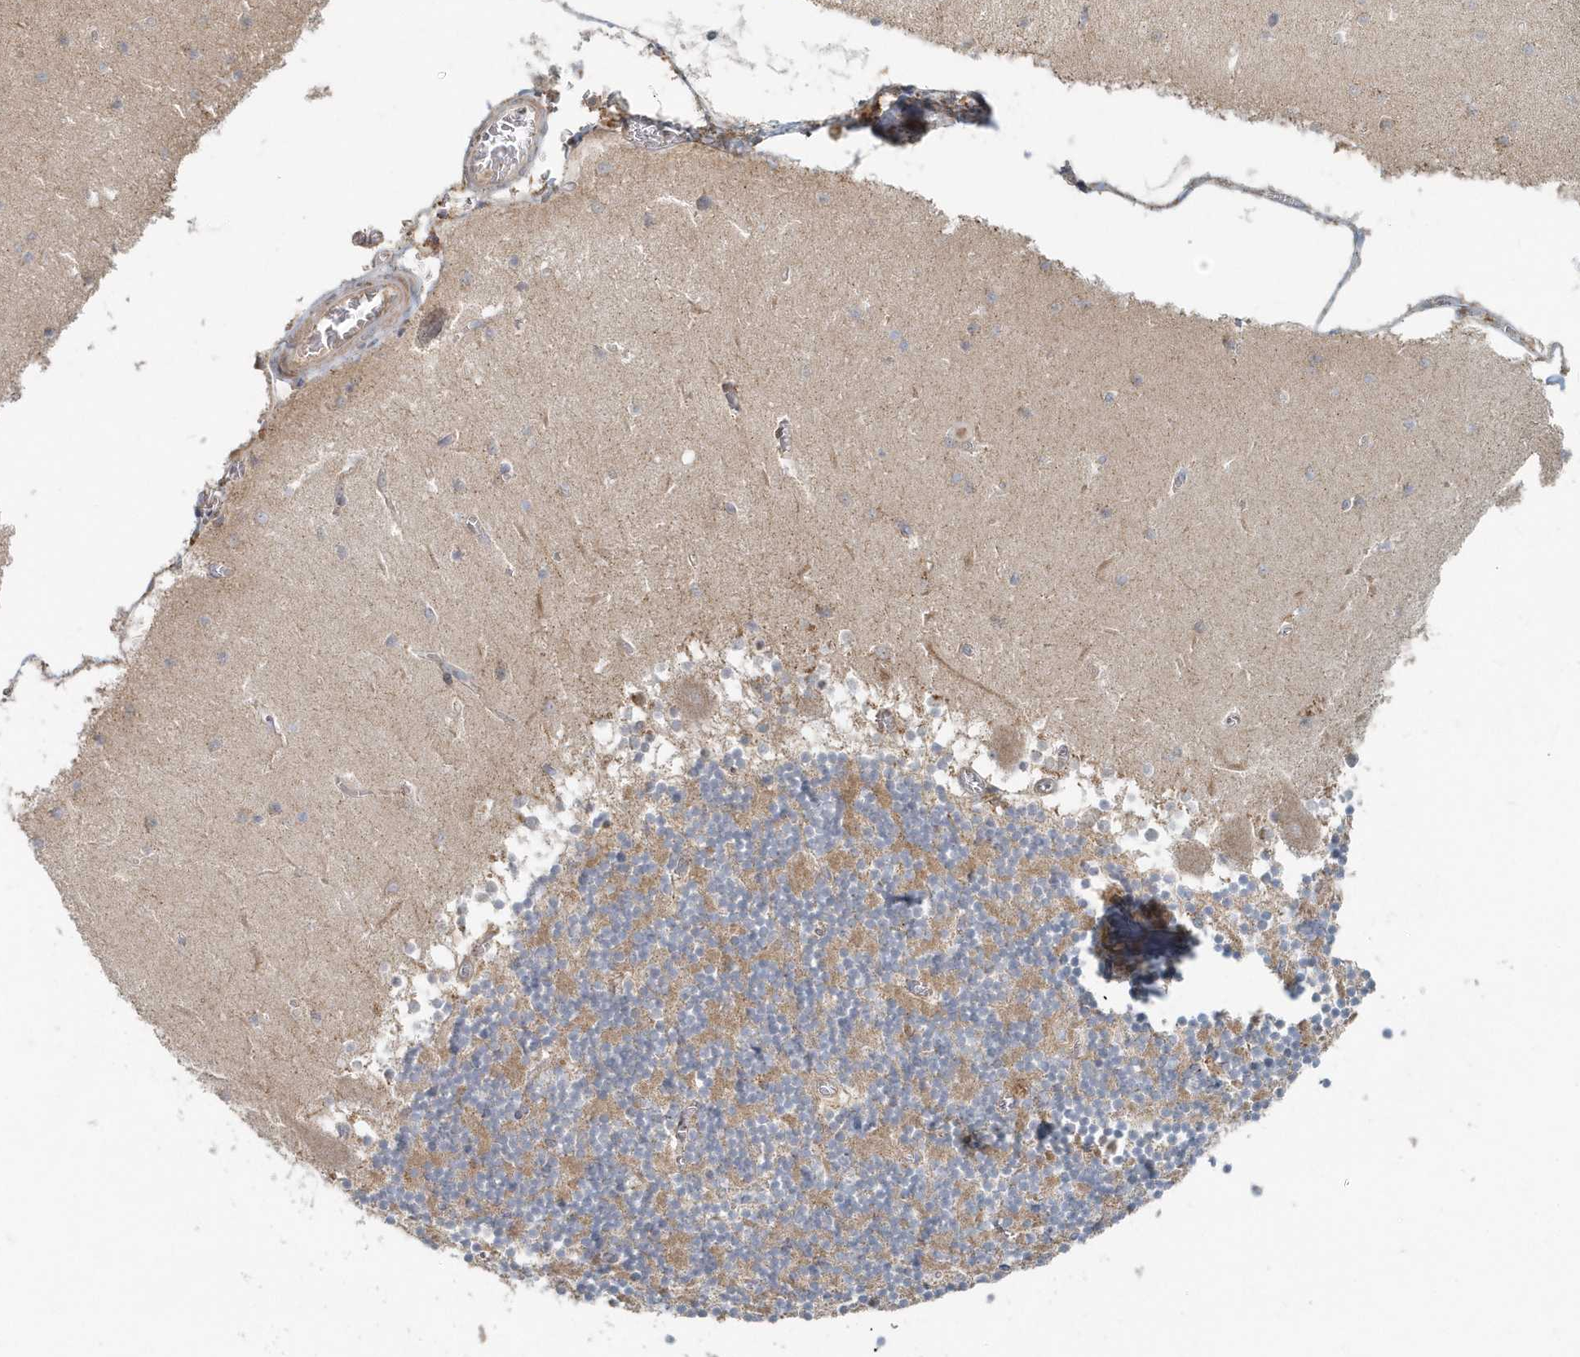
{"staining": {"intensity": "moderate", "quantity": "25%-75%", "location": "cytoplasmic/membranous"}, "tissue": "cerebellum", "cell_type": "Cells in granular layer", "image_type": "normal", "snomed": [{"axis": "morphology", "description": "Normal tissue, NOS"}, {"axis": "topography", "description": "Cerebellum"}], "caption": "Moderate cytoplasmic/membranous protein expression is seen in about 25%-75% of cells in granular layer in cerebellum. (DAB IHC, brown staining for protein, blue staining for nuclei).", "gene": "MMUT", "patient": {"sex": "female", "age": 28}}